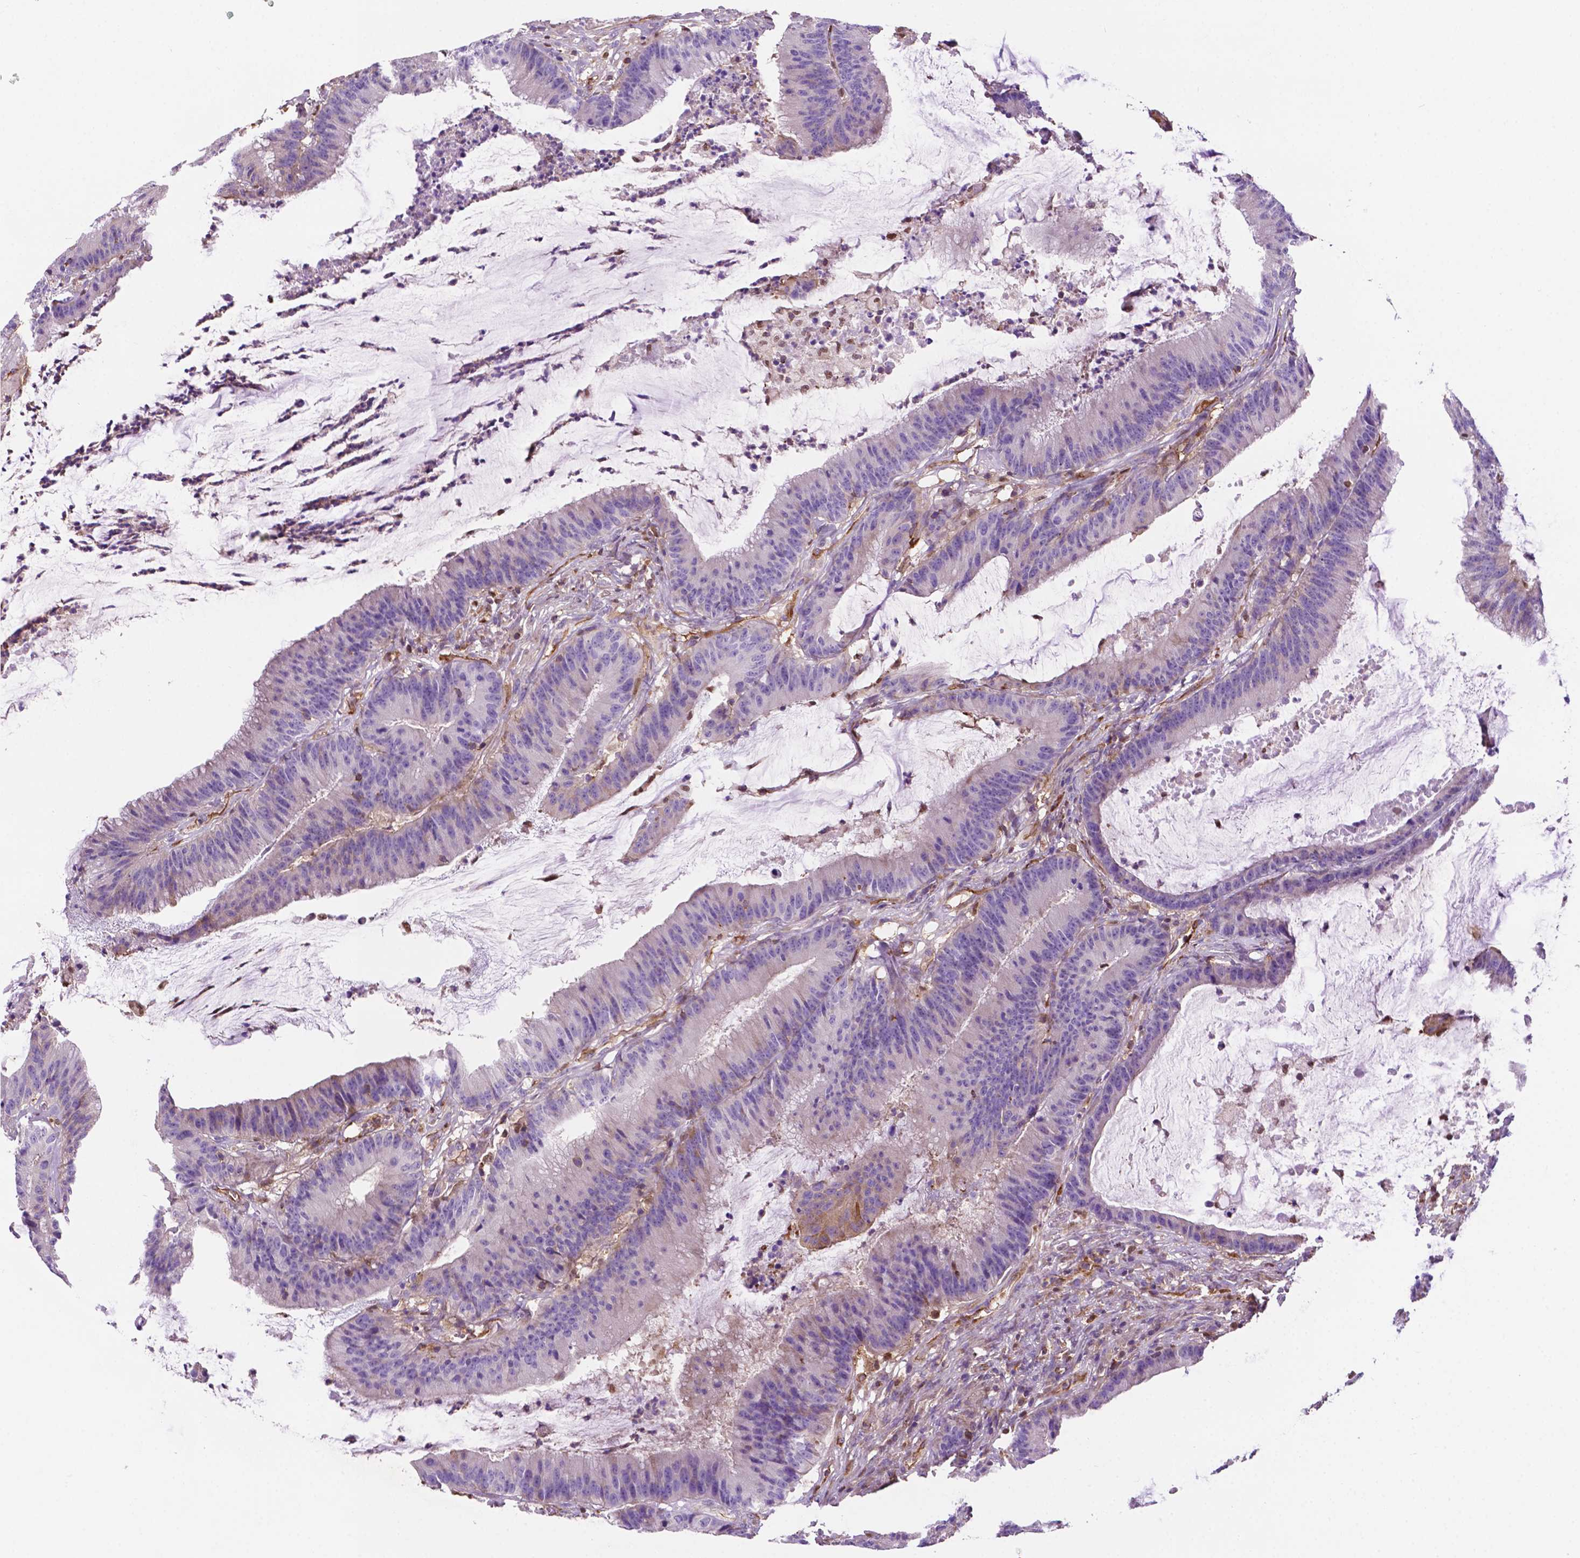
{"staining": {"intensity": "moderate", "quantity": "<25%", "location": "cytoplasmic/membranous"}, "tissue": "colorectal cancer", "cell_type": "Tumor cells", "image_type": "cancer", "snomed": [{"axis": "morphology", "description": "Adenocarcinoma, NOS"}, {"axis": "topography", "description": "Colon"}], "caption": "Protein expression analysis of adenocarcinoma (colorectal) demonstrates moderate cytoplasmic/membranous staining in approximately <25% of tumor cells.", "gene": "DCN", "patient": {"sex": "female", "age": 78}}